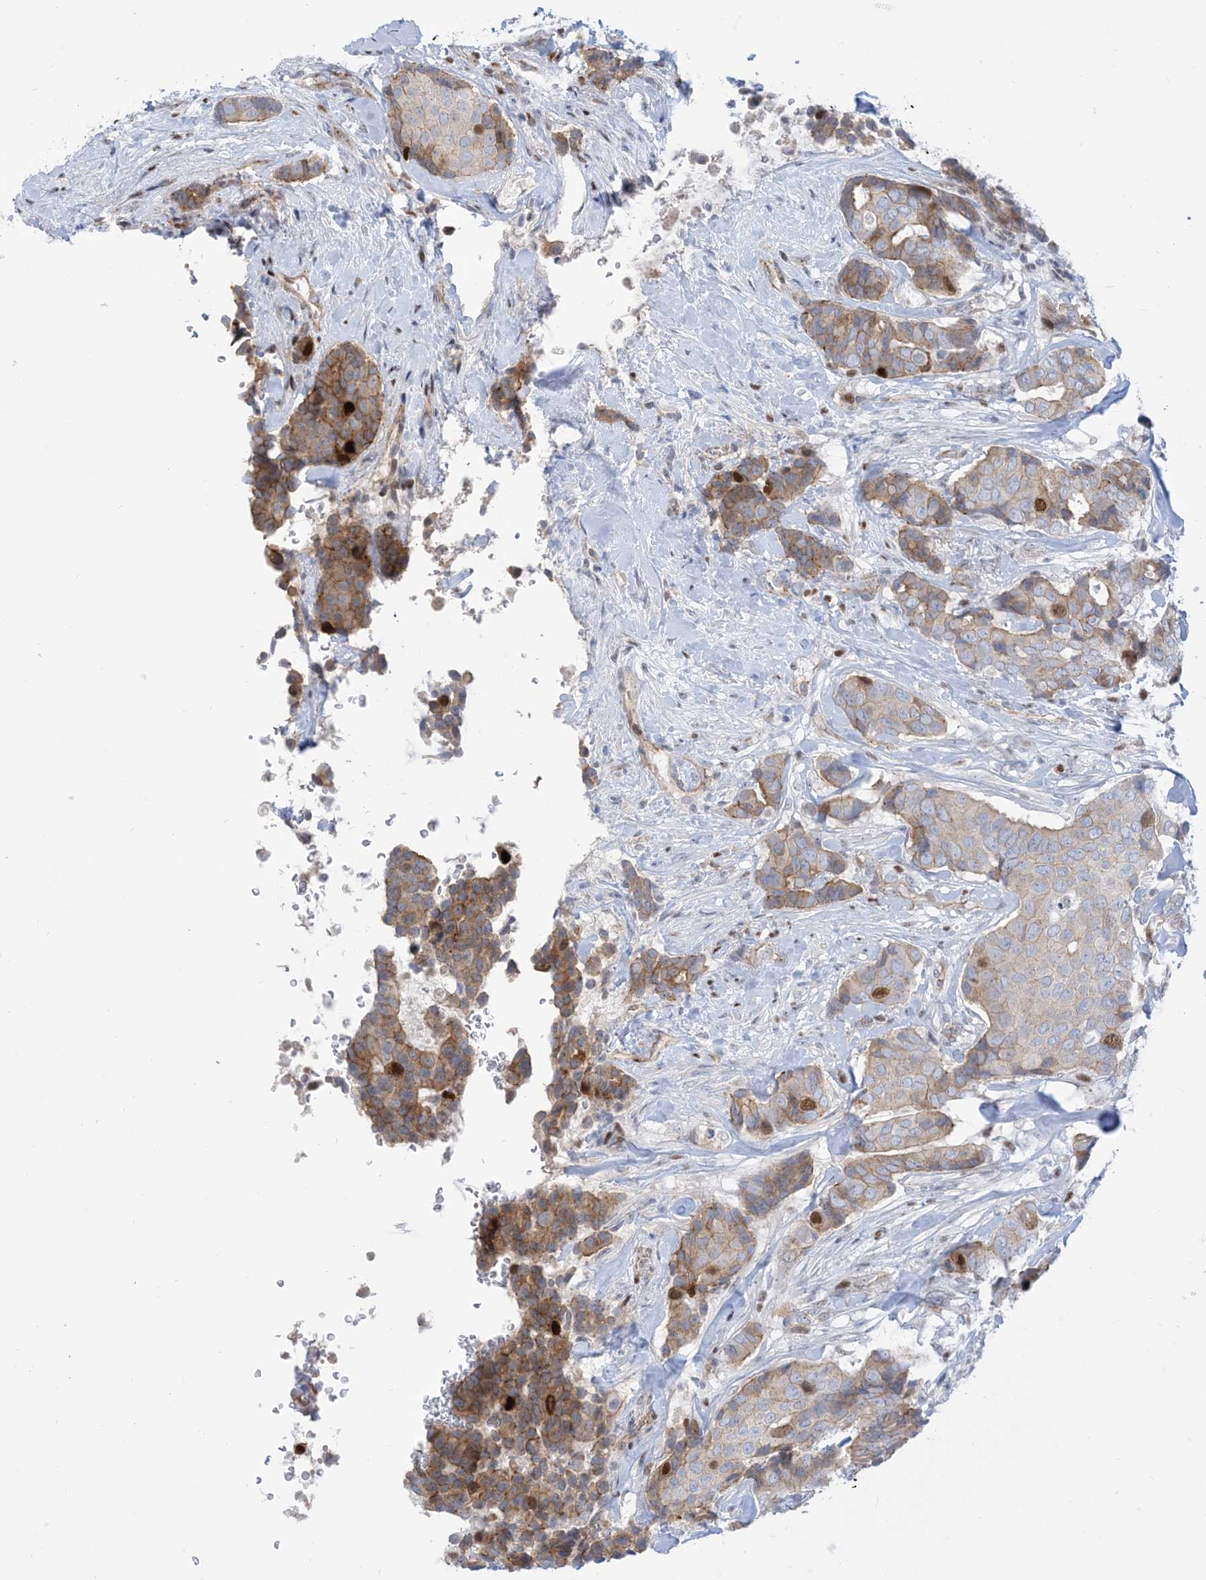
{"staining": {"intensity": "moderate", "quantity": "25%-75%", "location": "cytoplasmic/membranous,nuclear"}, "tissue": "breast cancer", "cell_type": "Tumor cells", "image_type": "cancer", "snomed": [{"axis": "morphology", "description": "Duct carcinoma"}, {"axis": "topography", "description": "Breast"}], "caption": "Breast cancer stained with DAB immunohistochemistry (IHC) reveals medium levels of moderate cytoplasmic/membranous and nuclear positivity in approximately 25%-75% of tumor cells. (Stains: DAB (3,3'-diaminobenzidine) in brown, nuclei in blue, Microscopy: brightfield microscopy at high magnification).", "gene": "MARS2", "patient": {"sex": "female", "age": 75}}